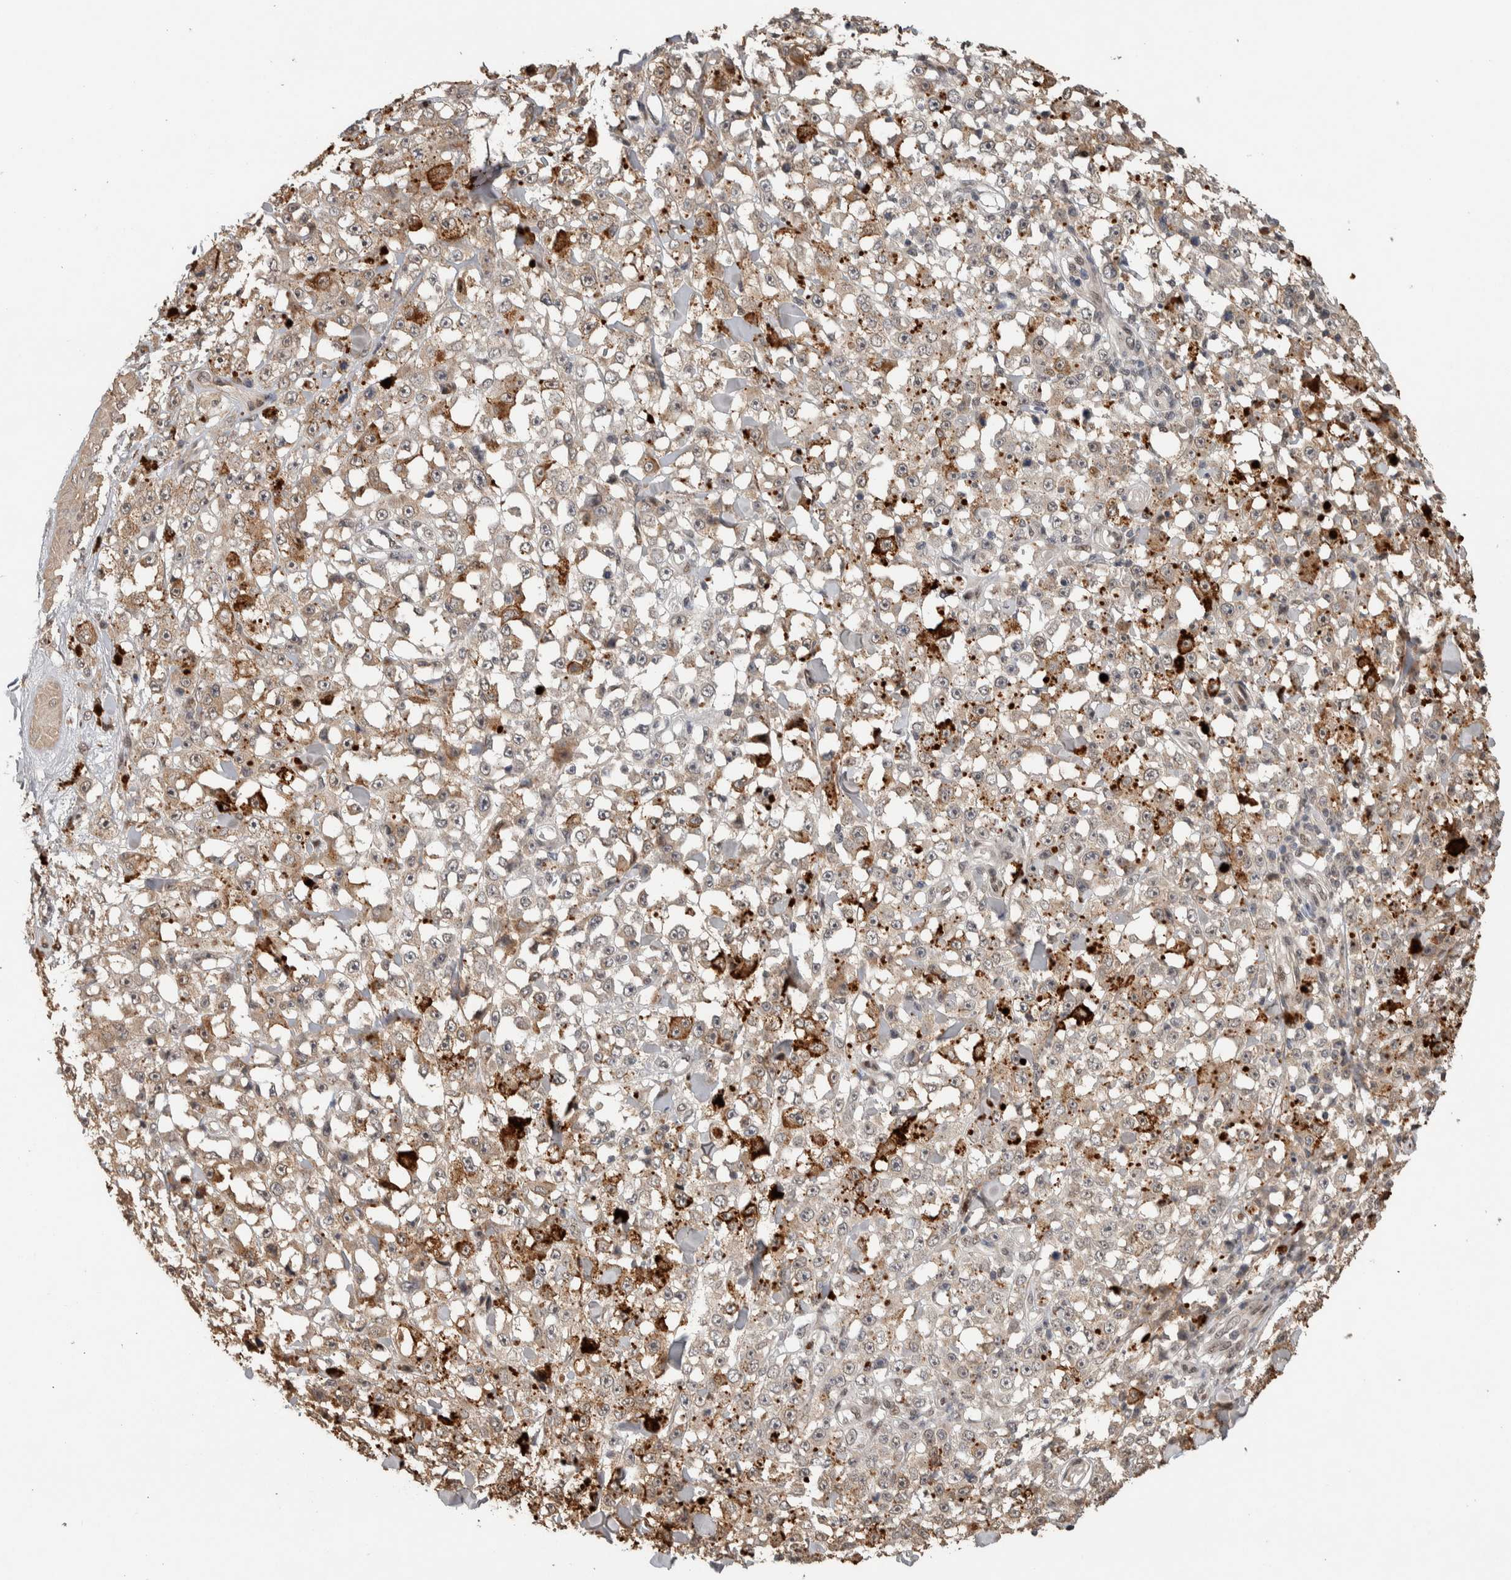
{"staining": {"intensity": "weak", "quantity": ">75%", "location": "cytoplasmic/membranous"}, "tissue": "melanoma", "cell_type": "Tumor cells", "image_type": "cancer", "snomed": [{"axis": "morphology", "description": "Malignant melanoma, NOS"}, {"axis": "topography", "description": "Skin"}], "caption": "Weak cytoplasmic/membranous protein positivity is seen in approximately >75% of tumor cells in malignant melanoma.", "gene": "CYSRT1", "patient": {"sex": "female", "age": 82}}